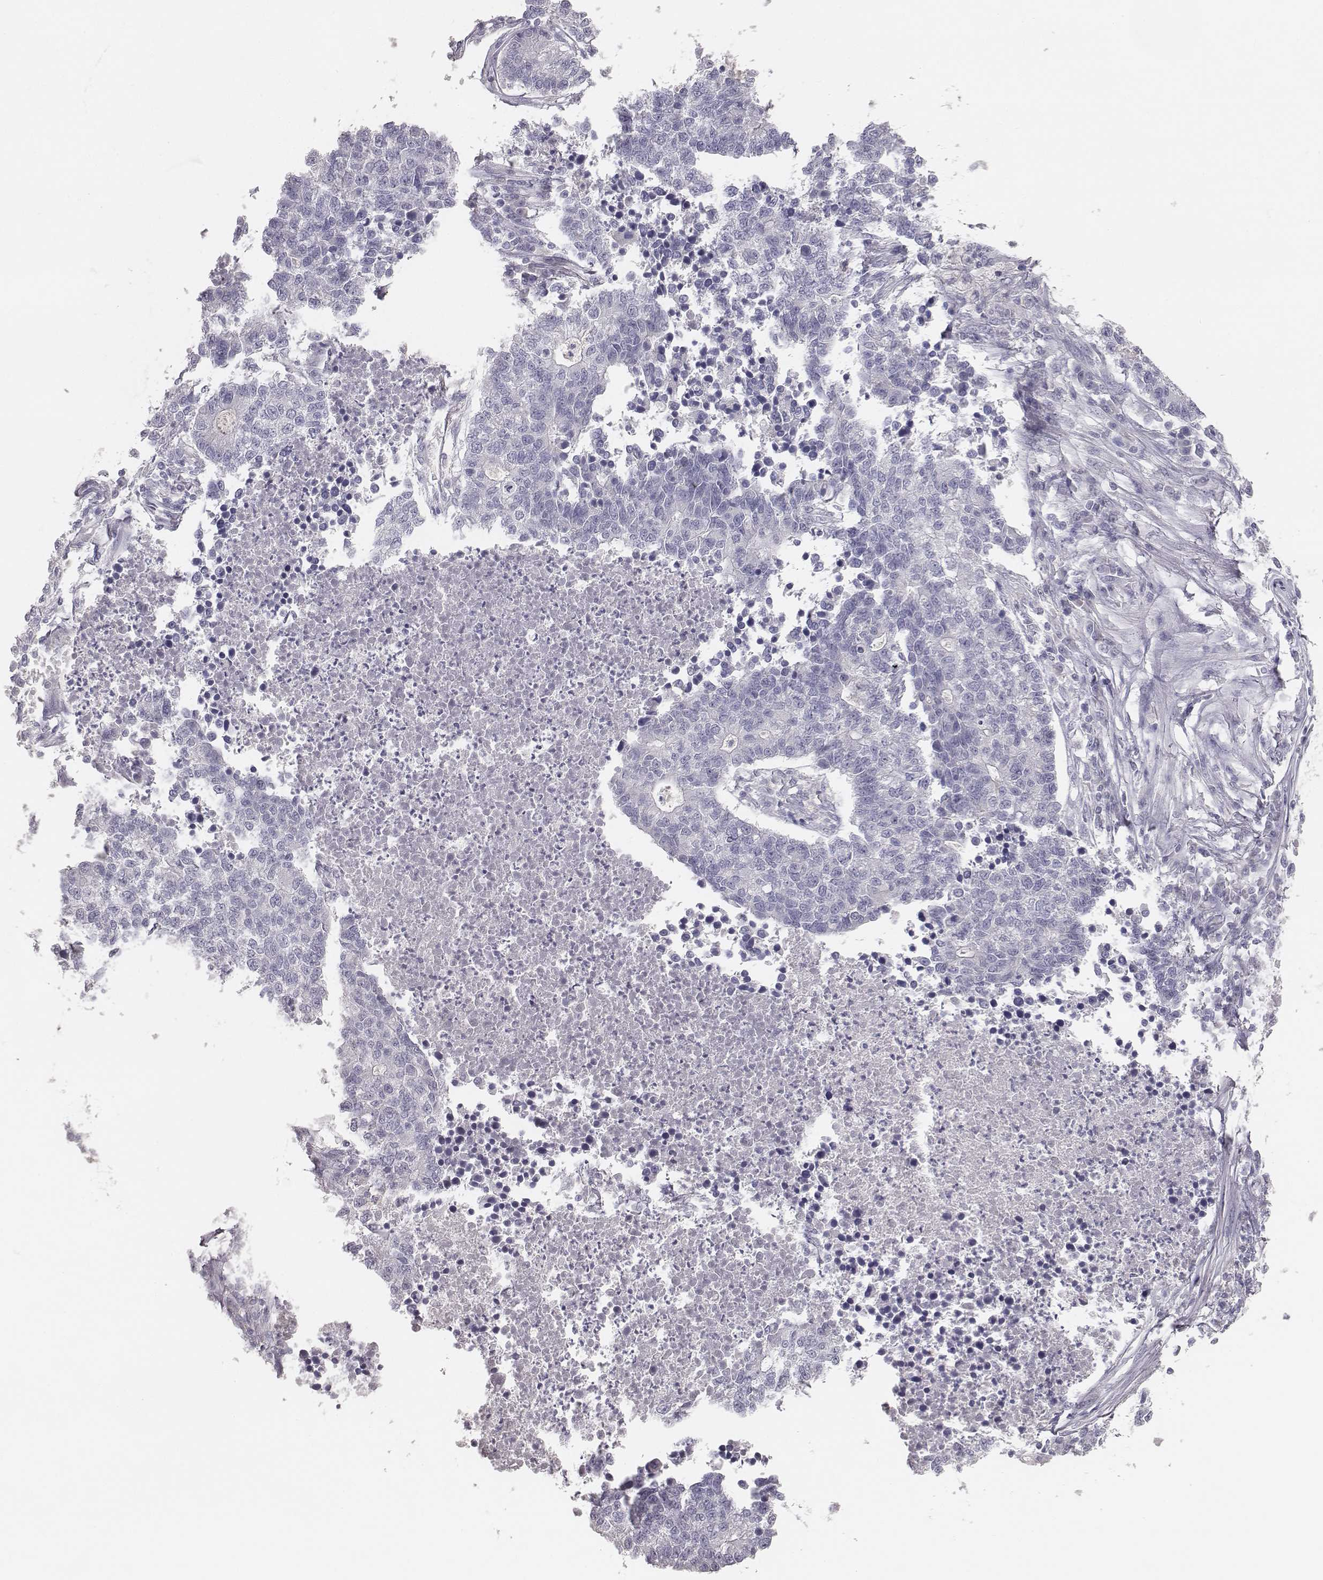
{"staining": {"intensity": "negative", "quantity": "none", "location": "none"}, "tissue": "lung cancer", "cell_type": "Tumor cells", "image_type": "cancer", "snomed": [{"axis": "morphology", "description": "Adenocarcinoma, NOS"}, {"axis": "topography", "description": "Lung"}], "caption": "Immunohistochemistry (IHC) image of neoplastic tissue: lung adenocarcinoma stained with DAB displays no significant protein positivity in tumor cells.", "gene": "MYH6", "patient": {"sex": "male", "age": 57}}